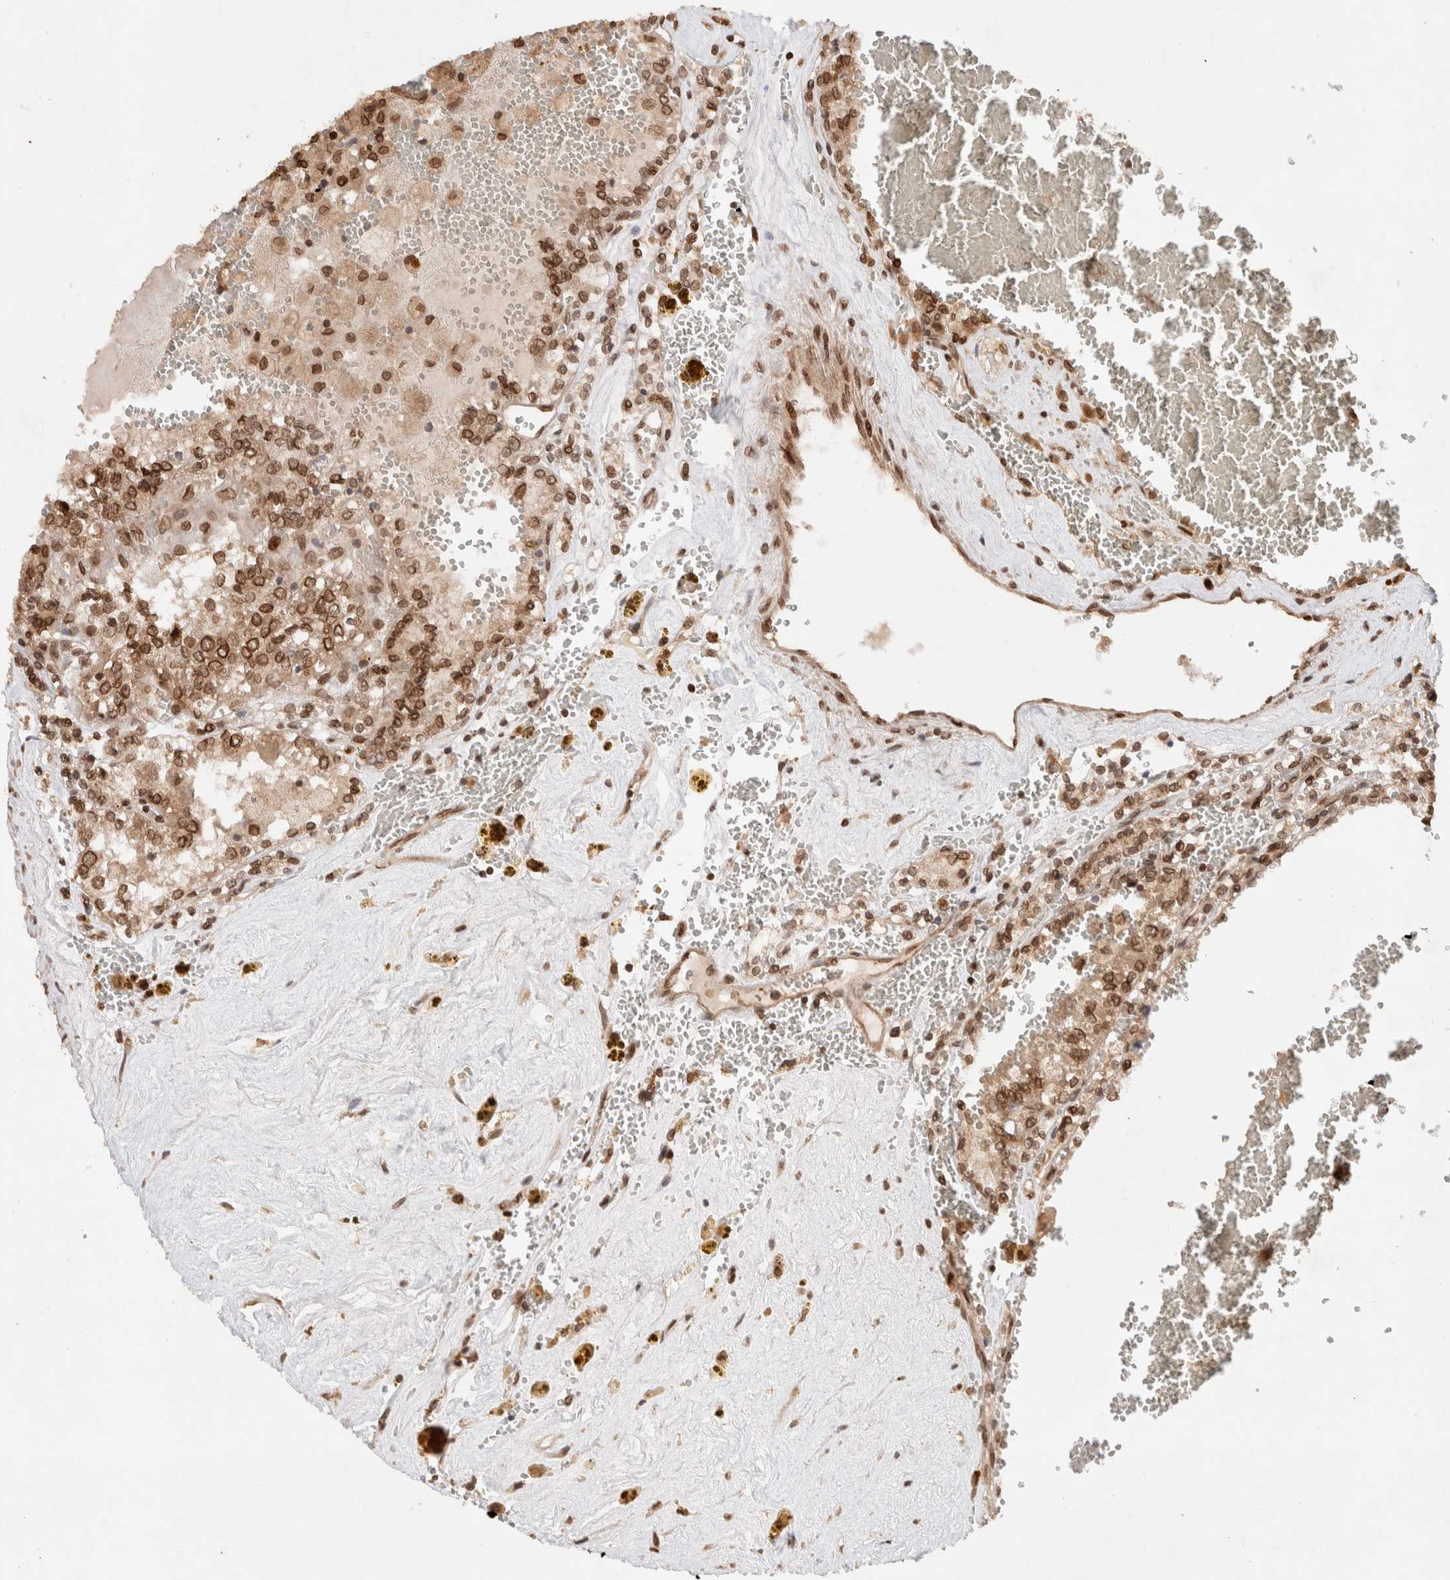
{"staining": {"intensity": "strong", "quantity": ">75%", "location": "cytoplasmic/membranous,nuclear"}, "tissue": "renal cancer", "cell_type": "Tumor cells", "image_type": "cancer", "snomed": [{"axis": "morphology", "description": "Adenocarcinoma, NOS"}, {"axis": "topography", "description": "Kidney"}], "caption": "This is a photomicrograph of immunohistochemistry staining of renal cancer, which shows strong expression in the cytoplasmic/membranous and nuclear of tumor cells.", "gene": "TPR", "patient": {"sex": "female", "age": 56}}